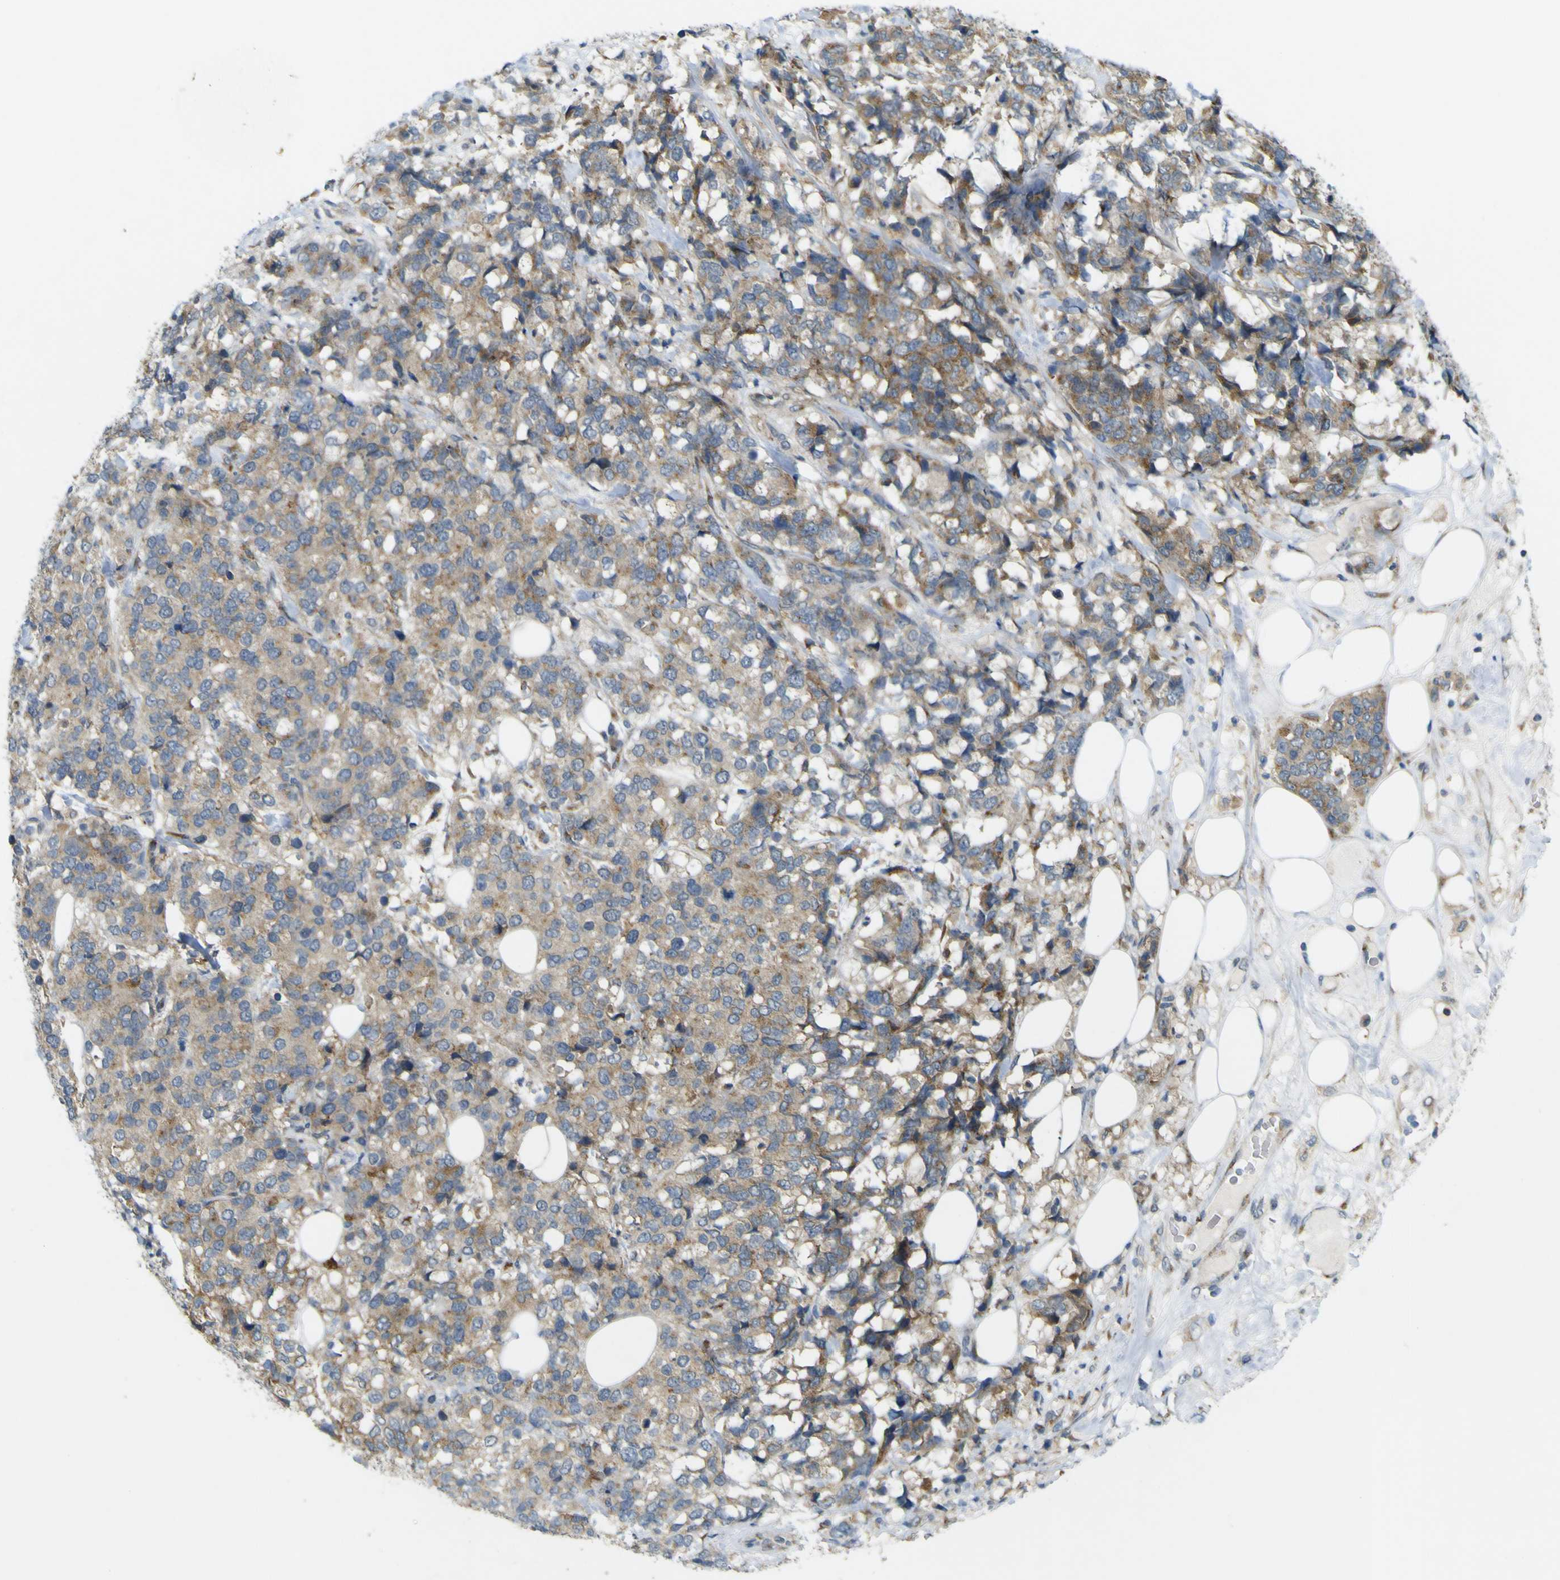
{"staining": {"intensity": "weak", "quantity": "25%-75%", "location": "cytoplasmic/membranous"}, "tissue": "breast cancer", "cell_type": "Tumor cells", "image_type": "cancer", "snomed": [{"axis": "morphology", "description": "Lobular carcinoma"}, {"axis": "topography", "description": "Breast"}], "caption": "Tumor cells display low levels of weak cytoplasmic/membranous expression in approximately 25%-75% of cells in human breast cancer. The protein of interest is shown in brown color, while the nuclei are stained blue.", "gene": "IGF2R", "patient": {"sex": "female", "age": 59}}